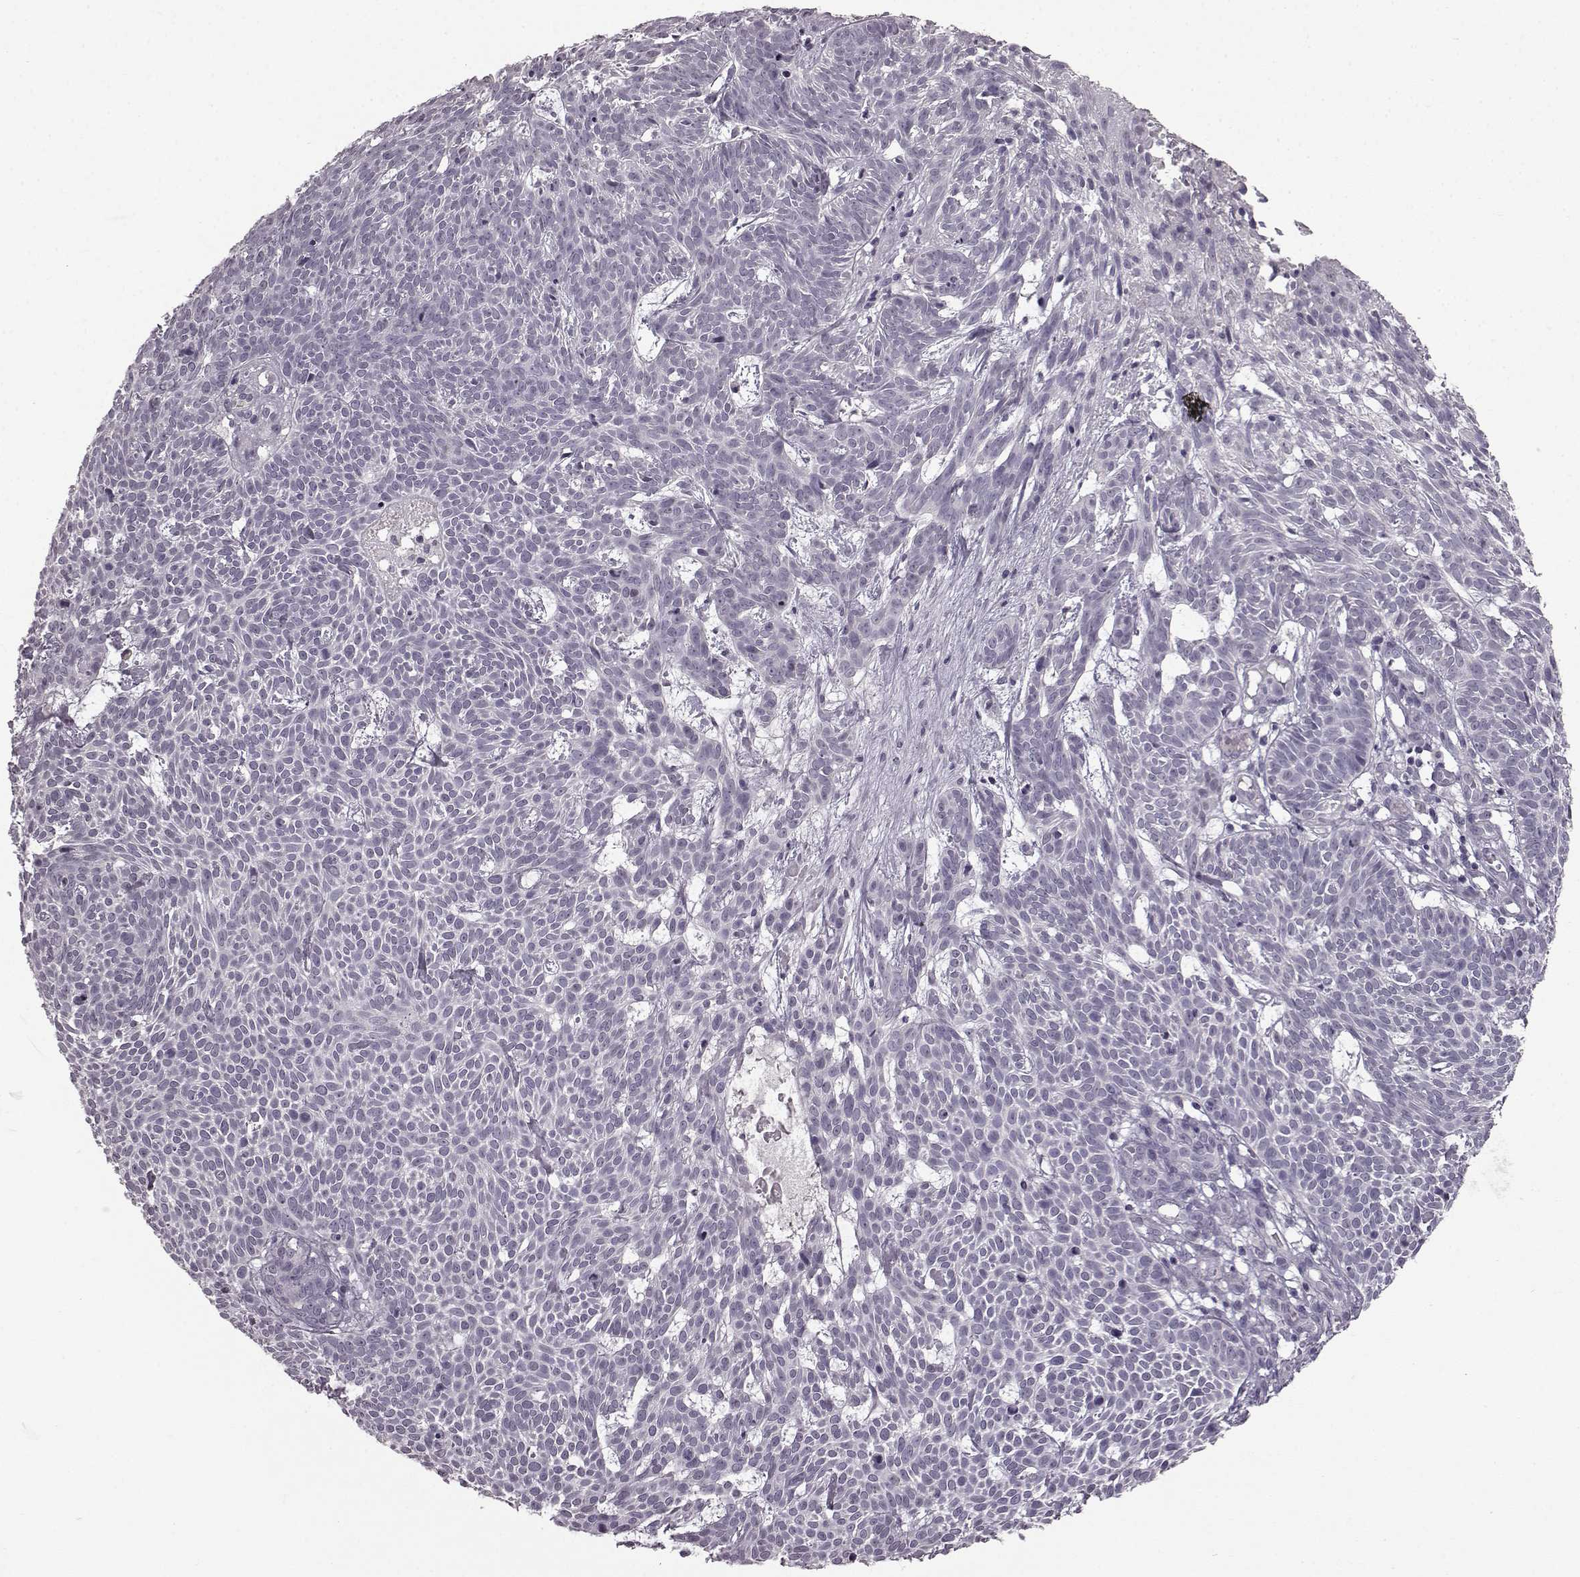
{"staining": {"intensity": "negative", "quantity": "none", "location": "none"}, "tissue": "skin cancer", "cell_type": "Tumor cells", "image_type": "cancer", "snomed": [{"axis": "morphology", "description": "Basal cell carcinoma"}, {"axis": "topography", "description": "Skin"}], "caption": "The immunohistochemistry histopathology image has no significant expression in tumor cells of basal cell carcinoma (skin) tissue.", "gene": "LHB", "patient": {"sex": "male", "age": 59}}